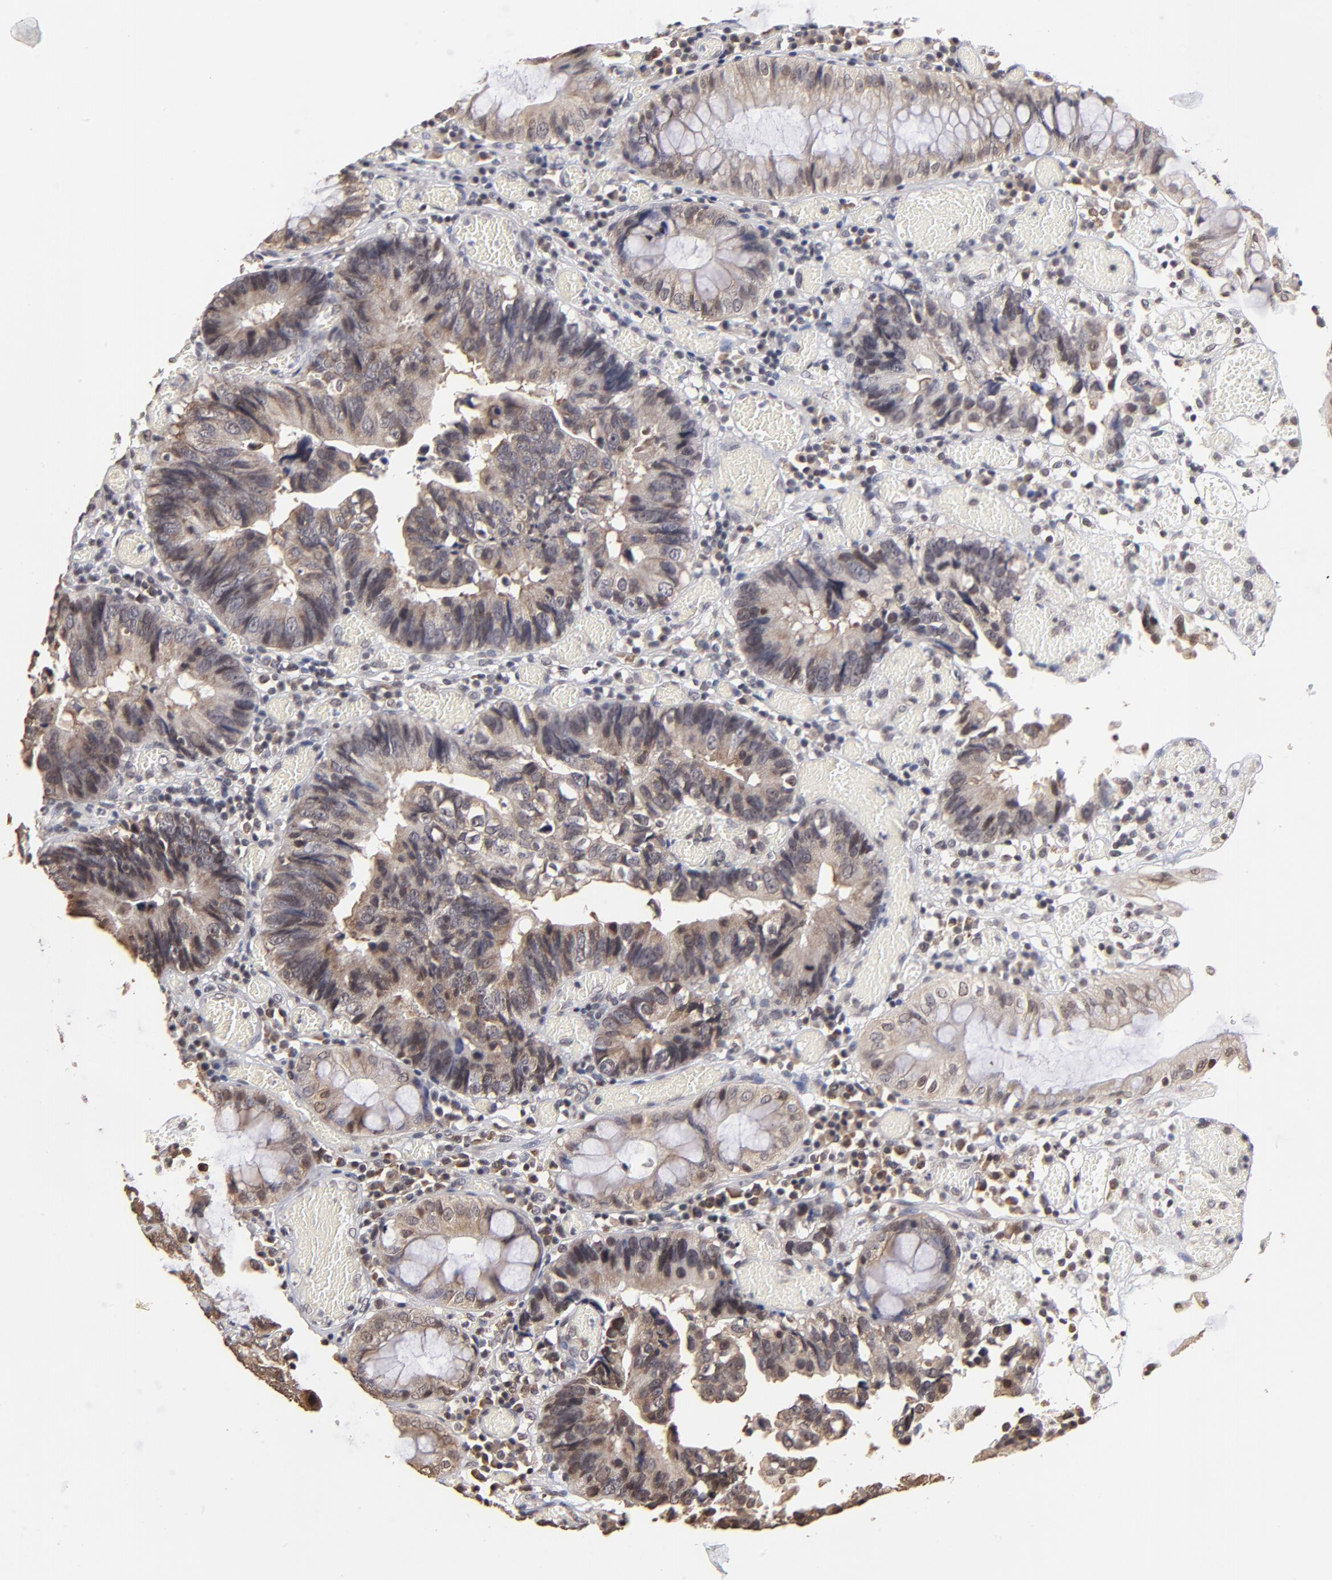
{"staining": {"intensity": "weak", "quantity": "<25%", "location": "cytoplasmic/membranous,nuclear"}, "tissue": "colorectal cancer", "cell_type": "Tumor cells", "image_type": "cancer", "snomed": [{"axis": "morphology", "description": "Adenocarcinoma, NOS"}, {"axis": "topography", "description": "Rectum"}], "caption": "An IHC image of colorectal adenocarcinoma is shown. There is no staining in tumor cells of colorectal adenocarcinoma. (Stains: DAB immunohistochemistry with hematoxylin counter stain, Microscopy: brightfield microscopy at high magnification).", "gene": "BRPF1", "patient": {"sex": "female", "age": 98}}